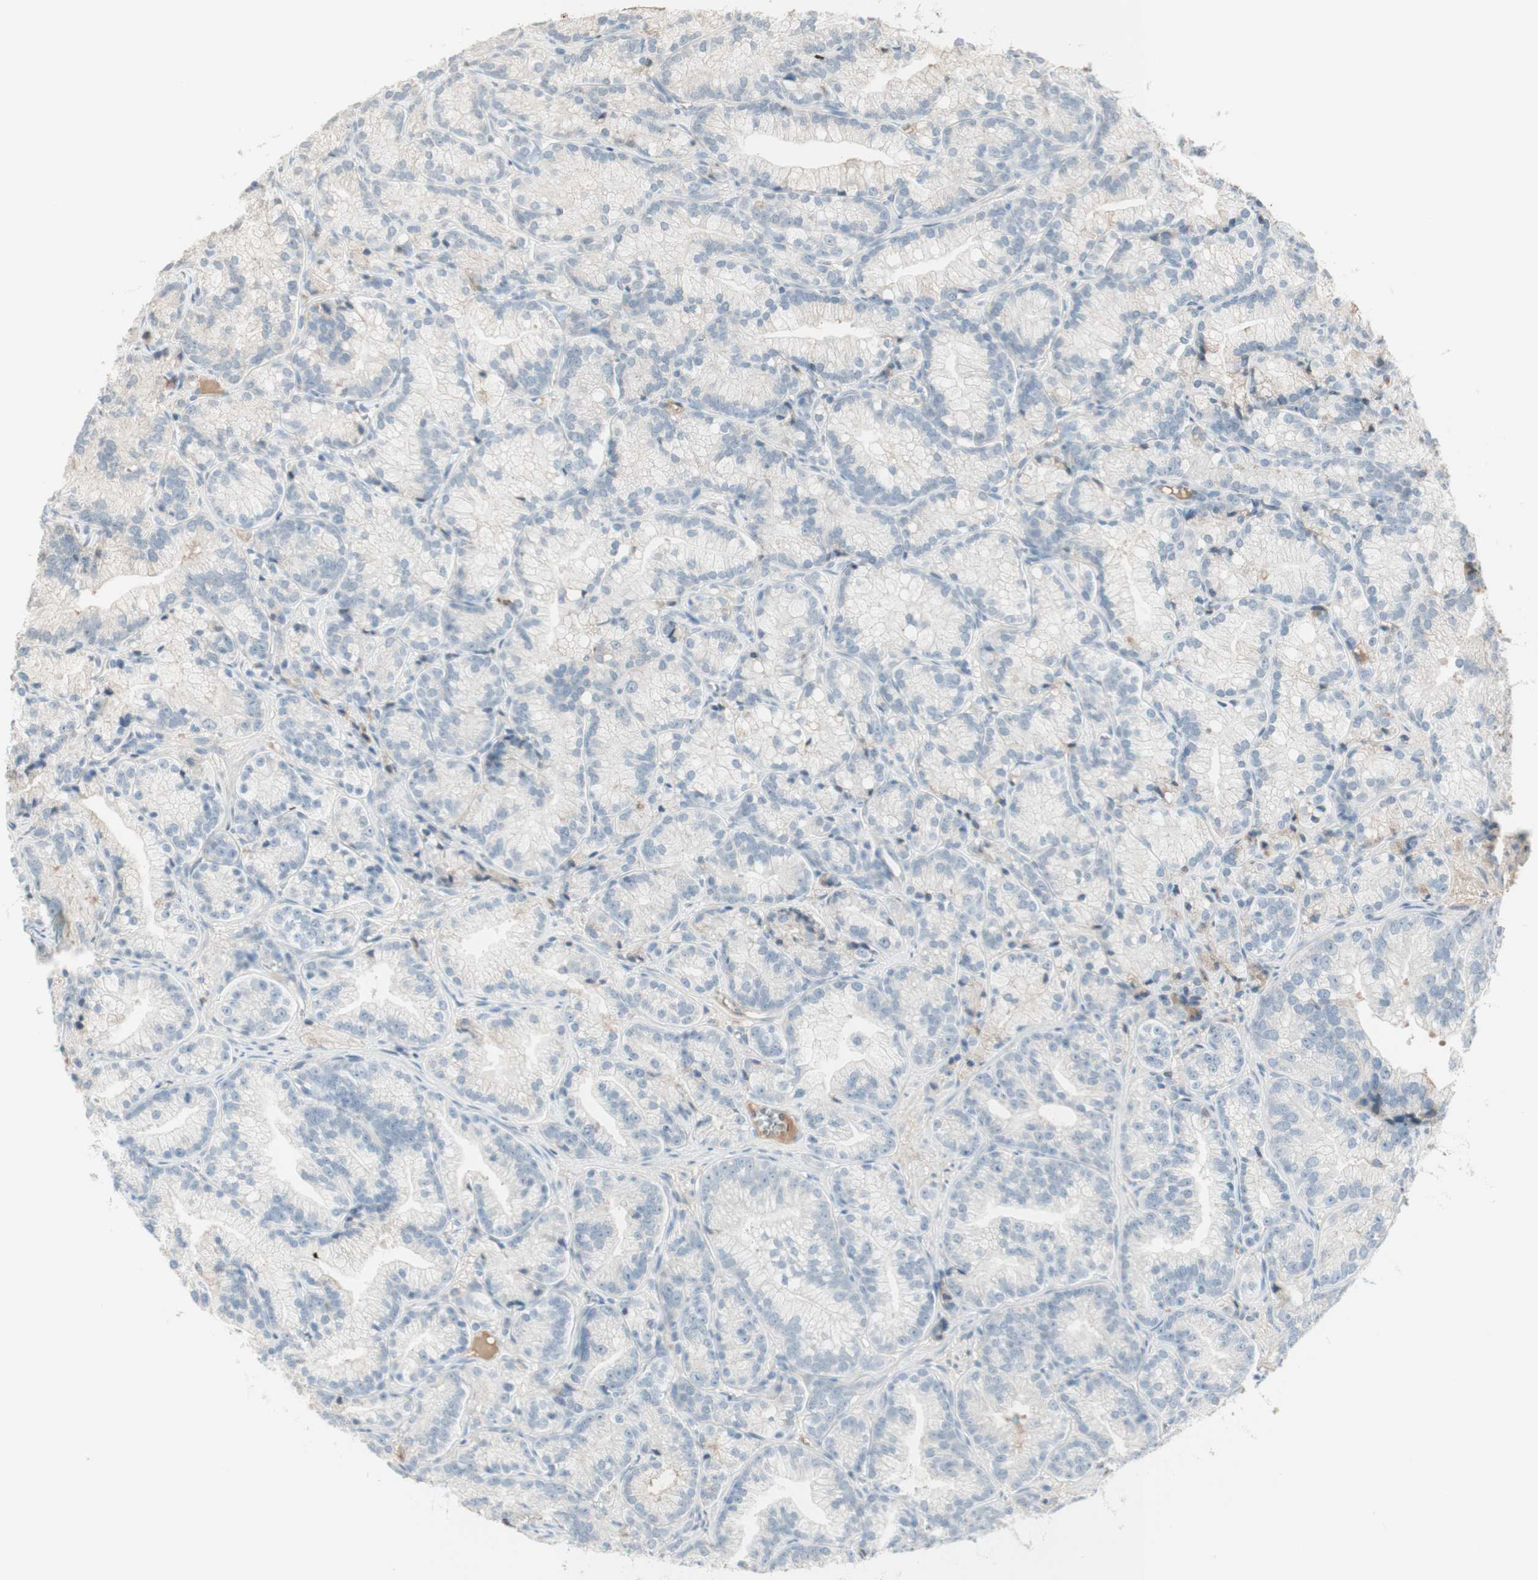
{"staining": {"intensity": "negative", "quantity": "none", "location": "none"}, "tissue": "prostate cancer", "cell_type": "Tumor cells", "image_type": "cancer", "snomed": [{"axis": "morphology", "description": "Adenocarcinoma, Low grade"}, {"axis": "topography", "description": "Prostate"}], "caption": "DAB immunohistochemical staining of human low-grade adenocarcinoma (prostate) exhibits no significant expression in tumor cells.", "gene": "IFNG", "patient": {"sex": "male", "age": 89}}